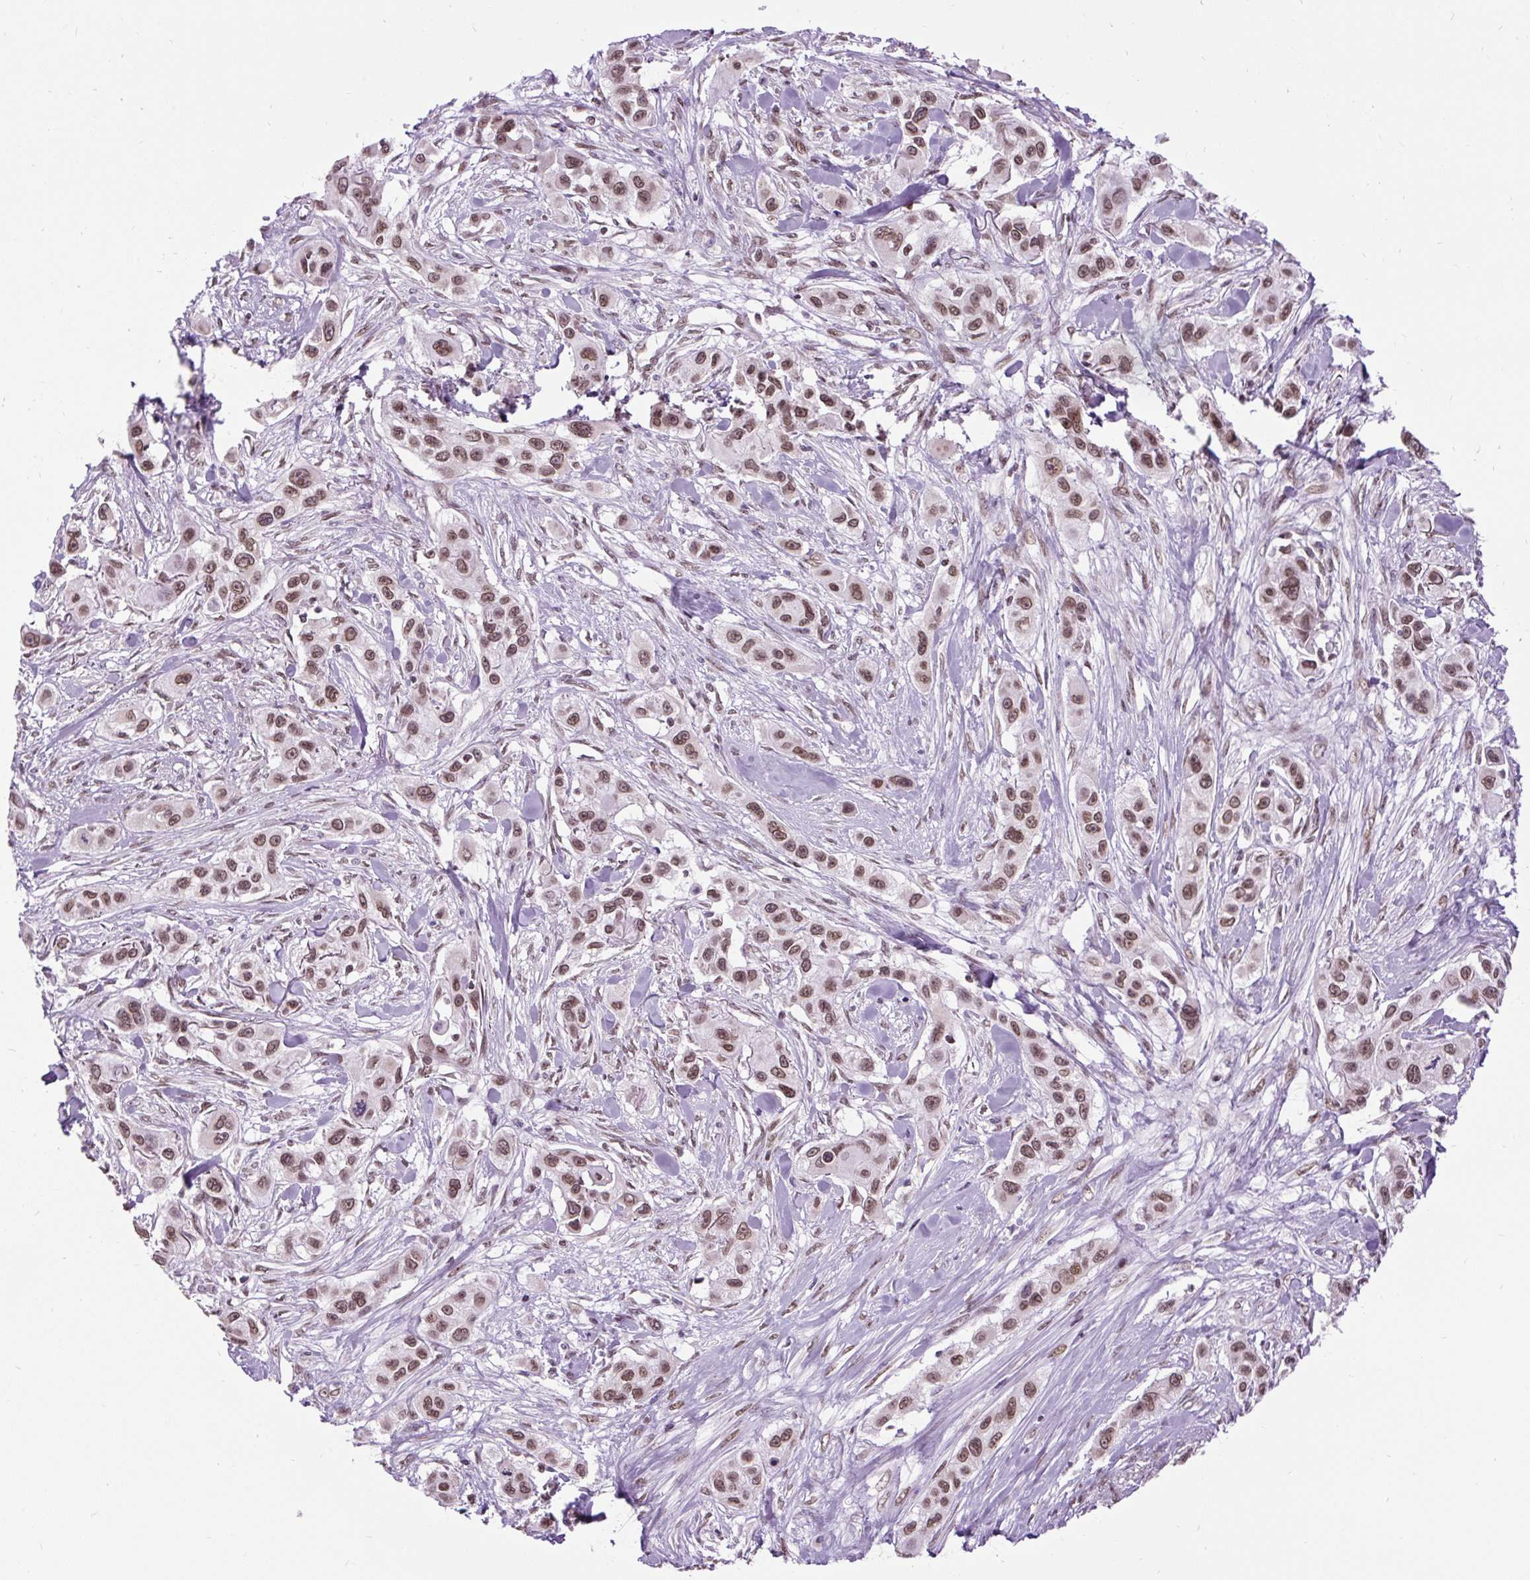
{"staining": {"intensity": "moderate", "quantity": ">75%", "location": "nuclear"}, "tissue": "skin cancer", "cell_type": "Tumor cells", "image_type": "cancer", "snomed": [{"axis": "morphology", "description": "Squamous cell carcinoma, NOS"}, {"axis": "topography", "description": "Skin"}], "caption": "Tumor cells show medium levels of moderate nuclear expression in approximately >75% of cells in human skin squamous cell carcinoma. The staining is performed using DAB (3,3'-diaminobenzidine) brown chromogen to label protein expression. The nuclei are counter-stained blue using hematoxylin.", "gene": "ZNF672", "patient": {"sex": "male", "age": 63}}